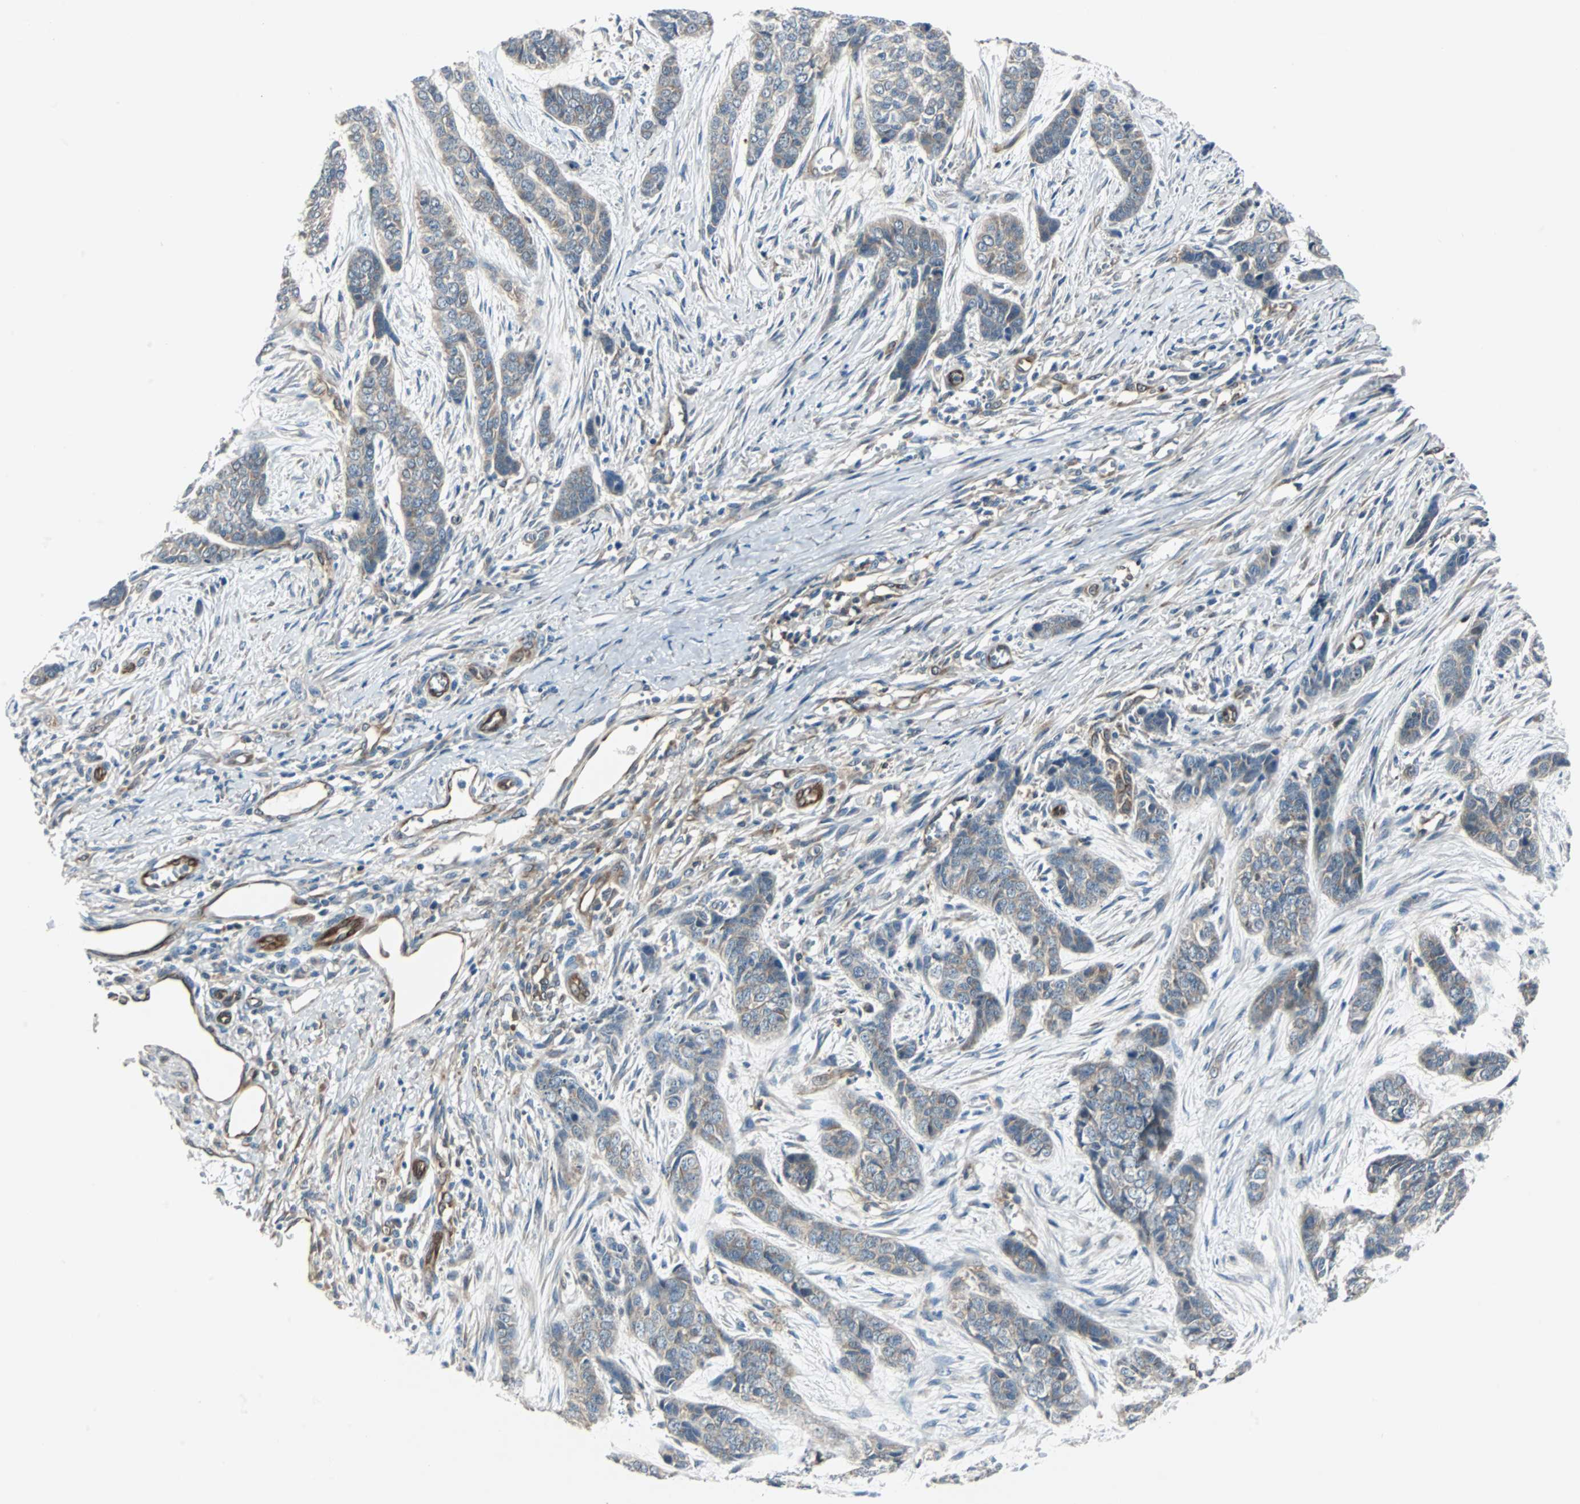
{"staining": {"intensity": "moderate", "quantity": ">75%", "location": "cytoplasmic/membranous"}, "tissue": "skin cancer", "cell_type": "Tumor cells", "image_type": "cancer", "snomed": [{"axis": "morphology", "description": "Basal cell carcinoma"}, {"axis": "topography", "description": "Skin"}], "caption": "Moderate cytoplasmic/membranous protein expression is seen in approximately >75% of tumor cells in skin cancer (basal cell carcinoma).", "gene": "SWAP70", "patient": {"sex": "female", "age": 64}}